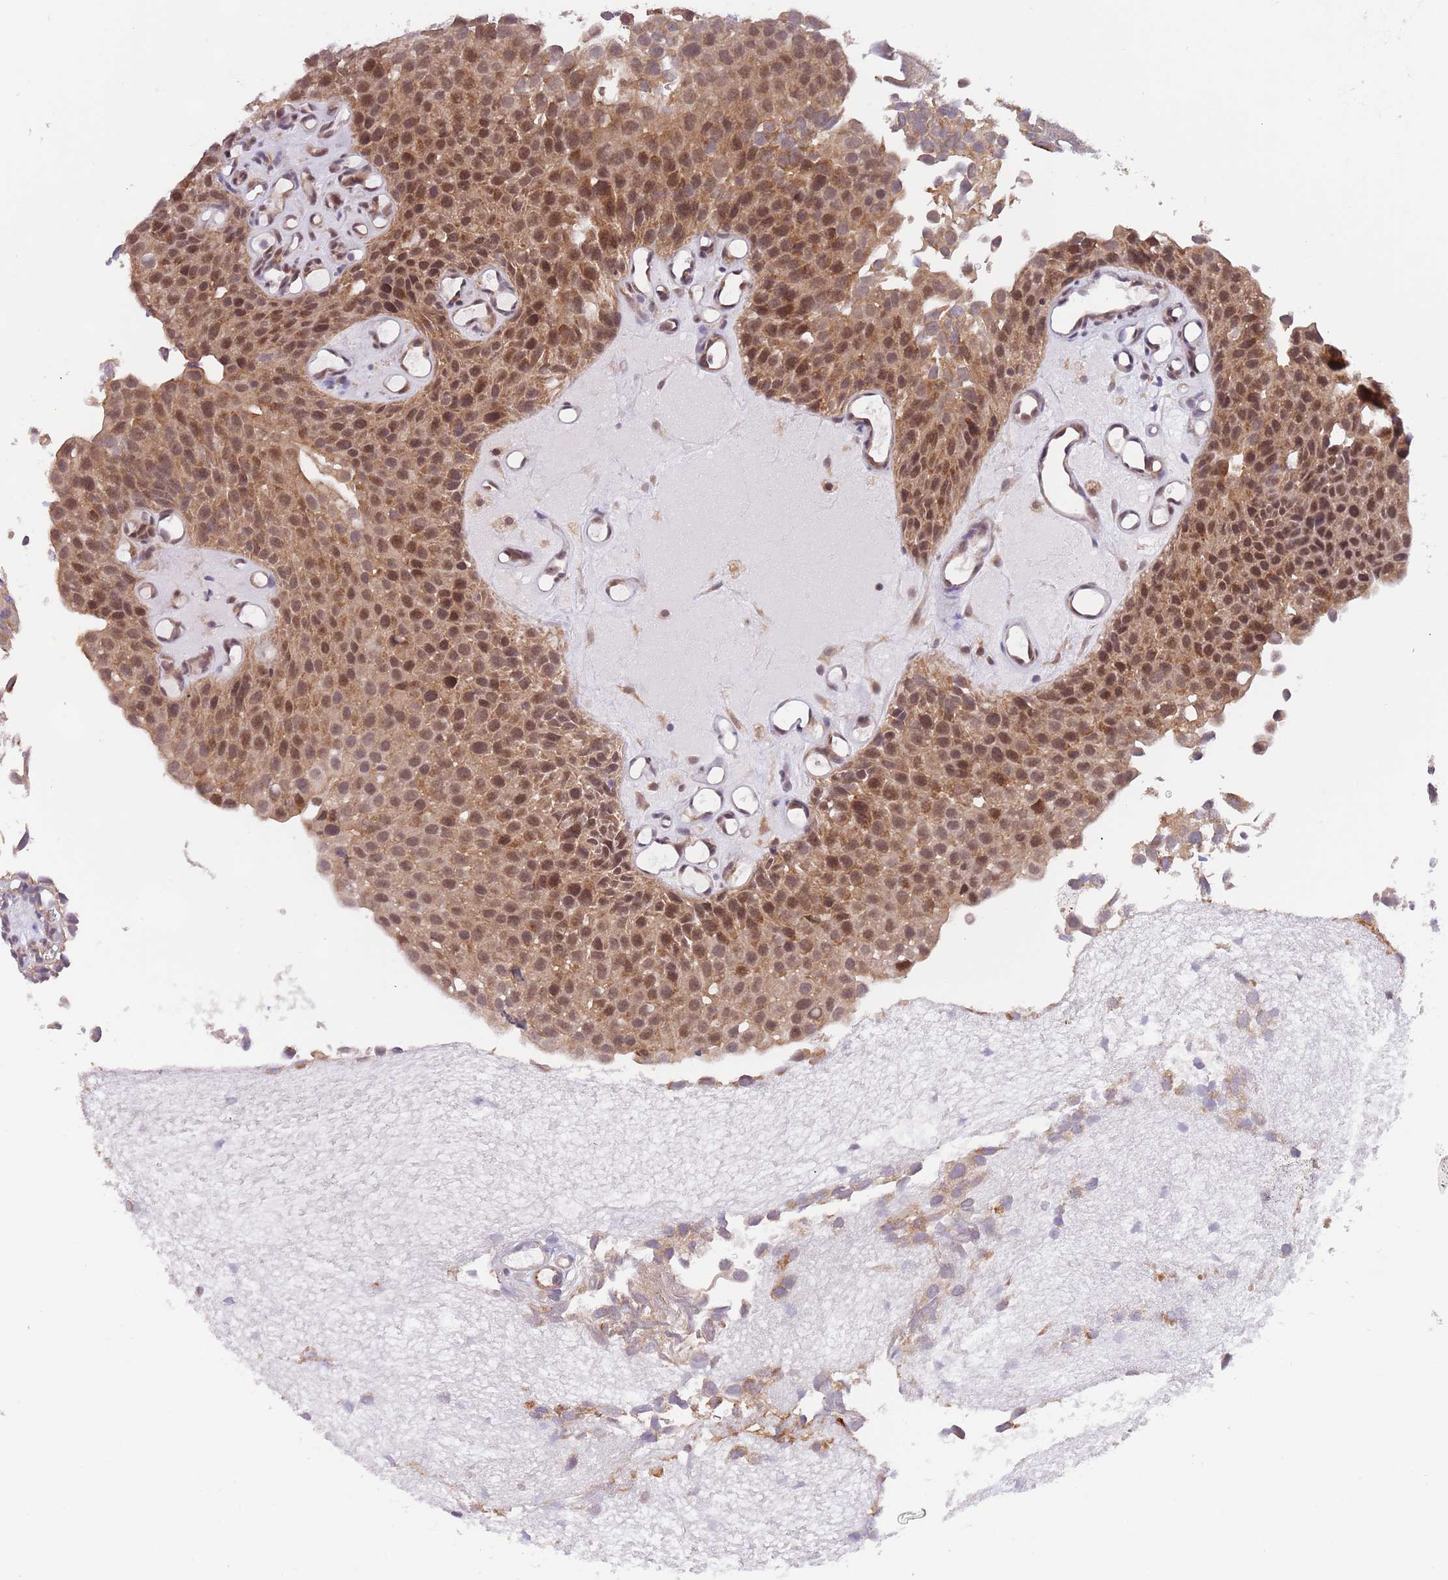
{"staining": {"intensity": "moderate", "quantity": ">75%", "location": "cytoplasmic/membranous,nuclear"}, "tissue": "urothelial cancer", "cell_type": "Tumor cells", "image_type": "cancer", "snomed": [{"axis": "morphology", "description": "Urothelial carcinoma, Low grade"}, {"axis": "topography", "description": "Urinary bladder"}], "caption": "Low-grade urothelial carcinoma stained with DAB (3,3'-diaminobenzidine) IHC displays medium levels of moderate cytoplasmic/membranous and nuclear positivity in about >75% of tumor cells. Using DAB (brown) and hematoxylin (blue) stains, captured at high magnification using brightfield microscopy.", "gene": "UQCC3", "patient": {"sex": "male", "age": 88}}